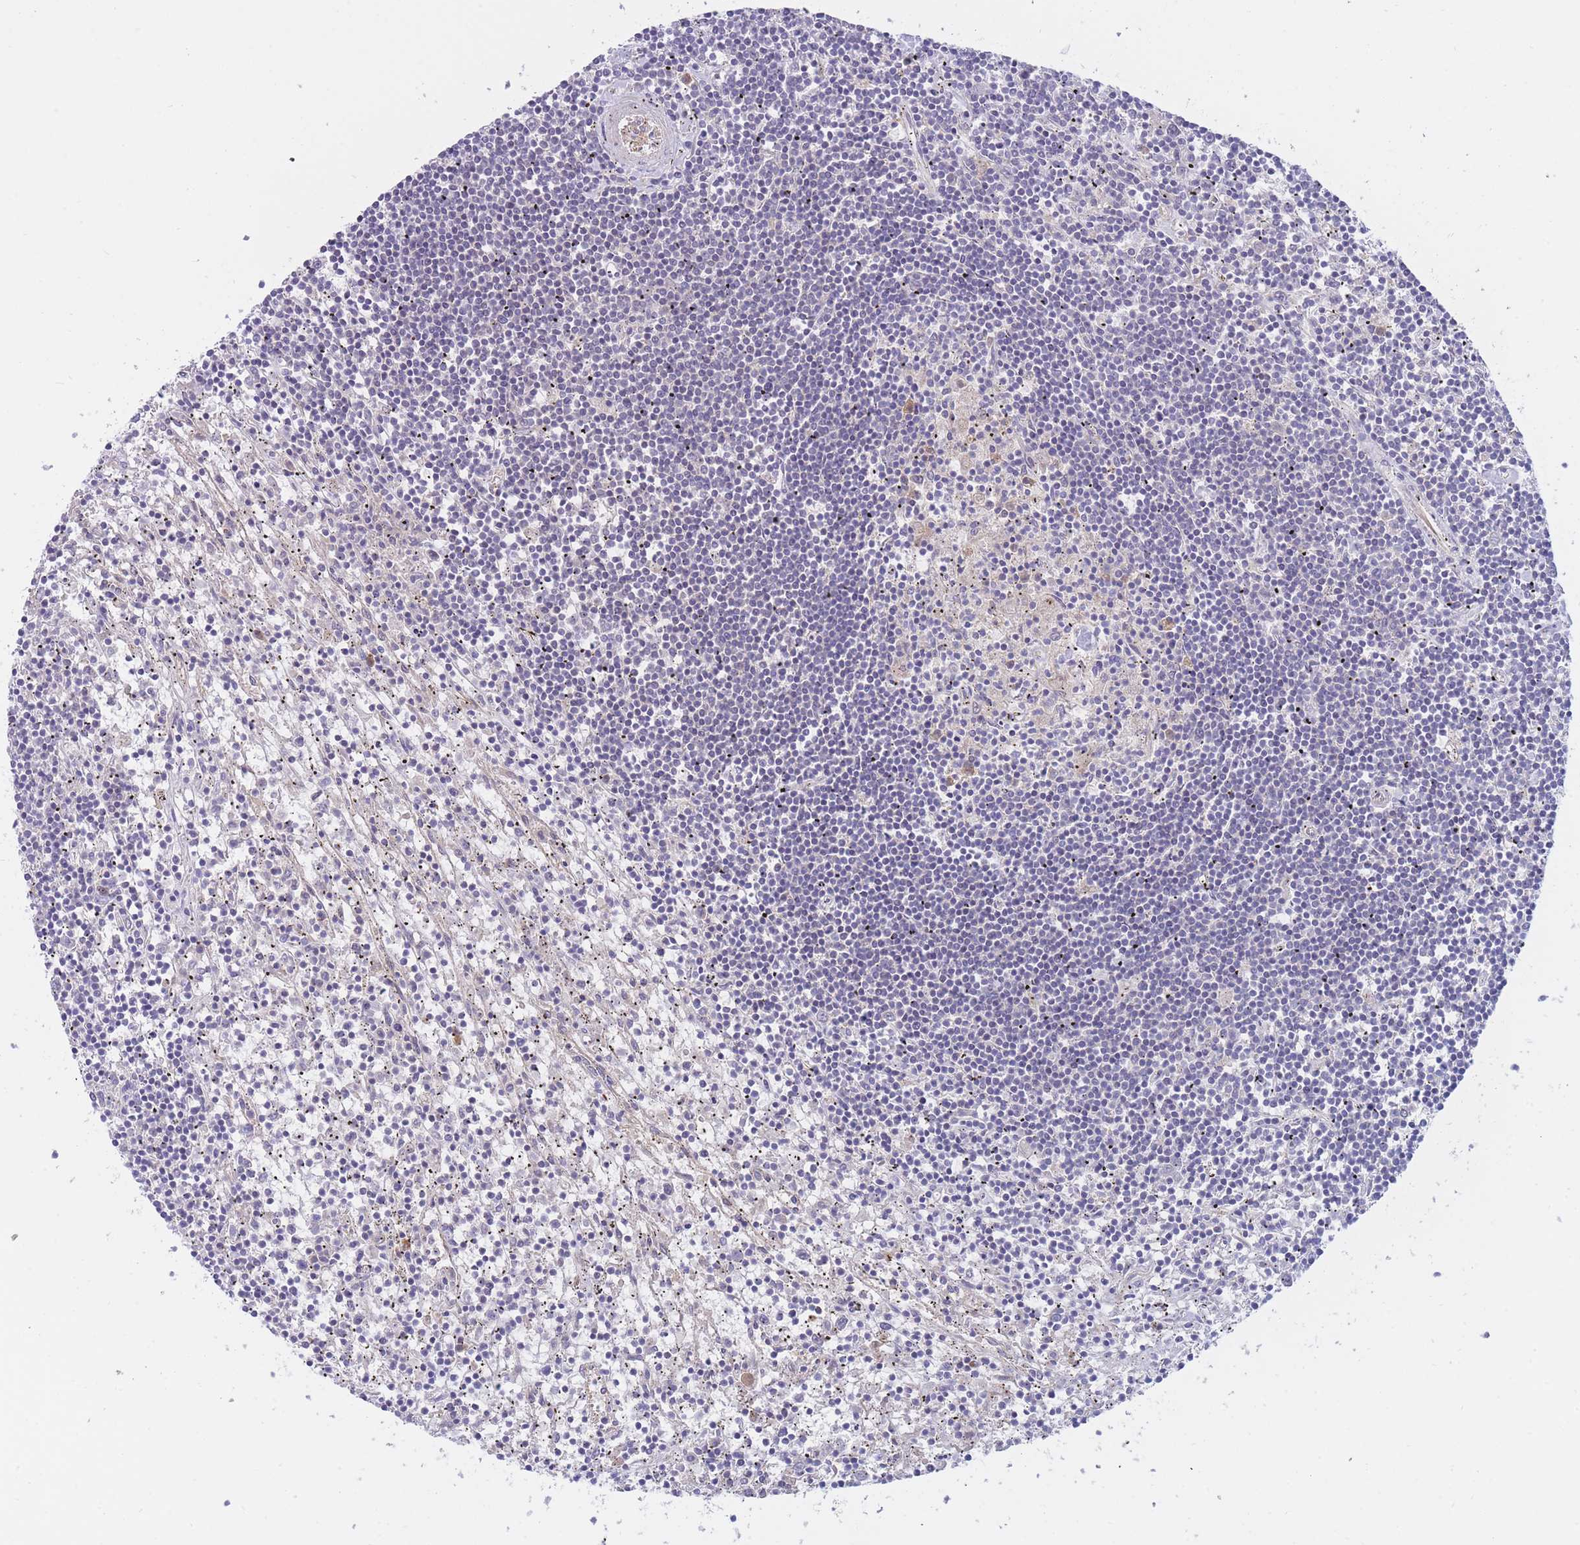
{"staining": {"intensity": "negative", "quantity": "none", "location": "none"}, "tissue": "lymphoma", "cell_type": "Tumor cells", "image_type": "cancer", "snomed": [{"axis": "morphology", "description": "Malignant lymphoma, non-Hodgkin's type, Low grade"}, {"axis": "topography", "description": "Spleen"}], "caption": "There is no significant expression in tumor cells of low-grade malignant lymphoma, non-Hodgkin's type. (DAB immunohistochemistry visualized using brightfield microscopy, high magnification).", "gene": "APOL4", "patient": {"sex": "male", "age": 76}}